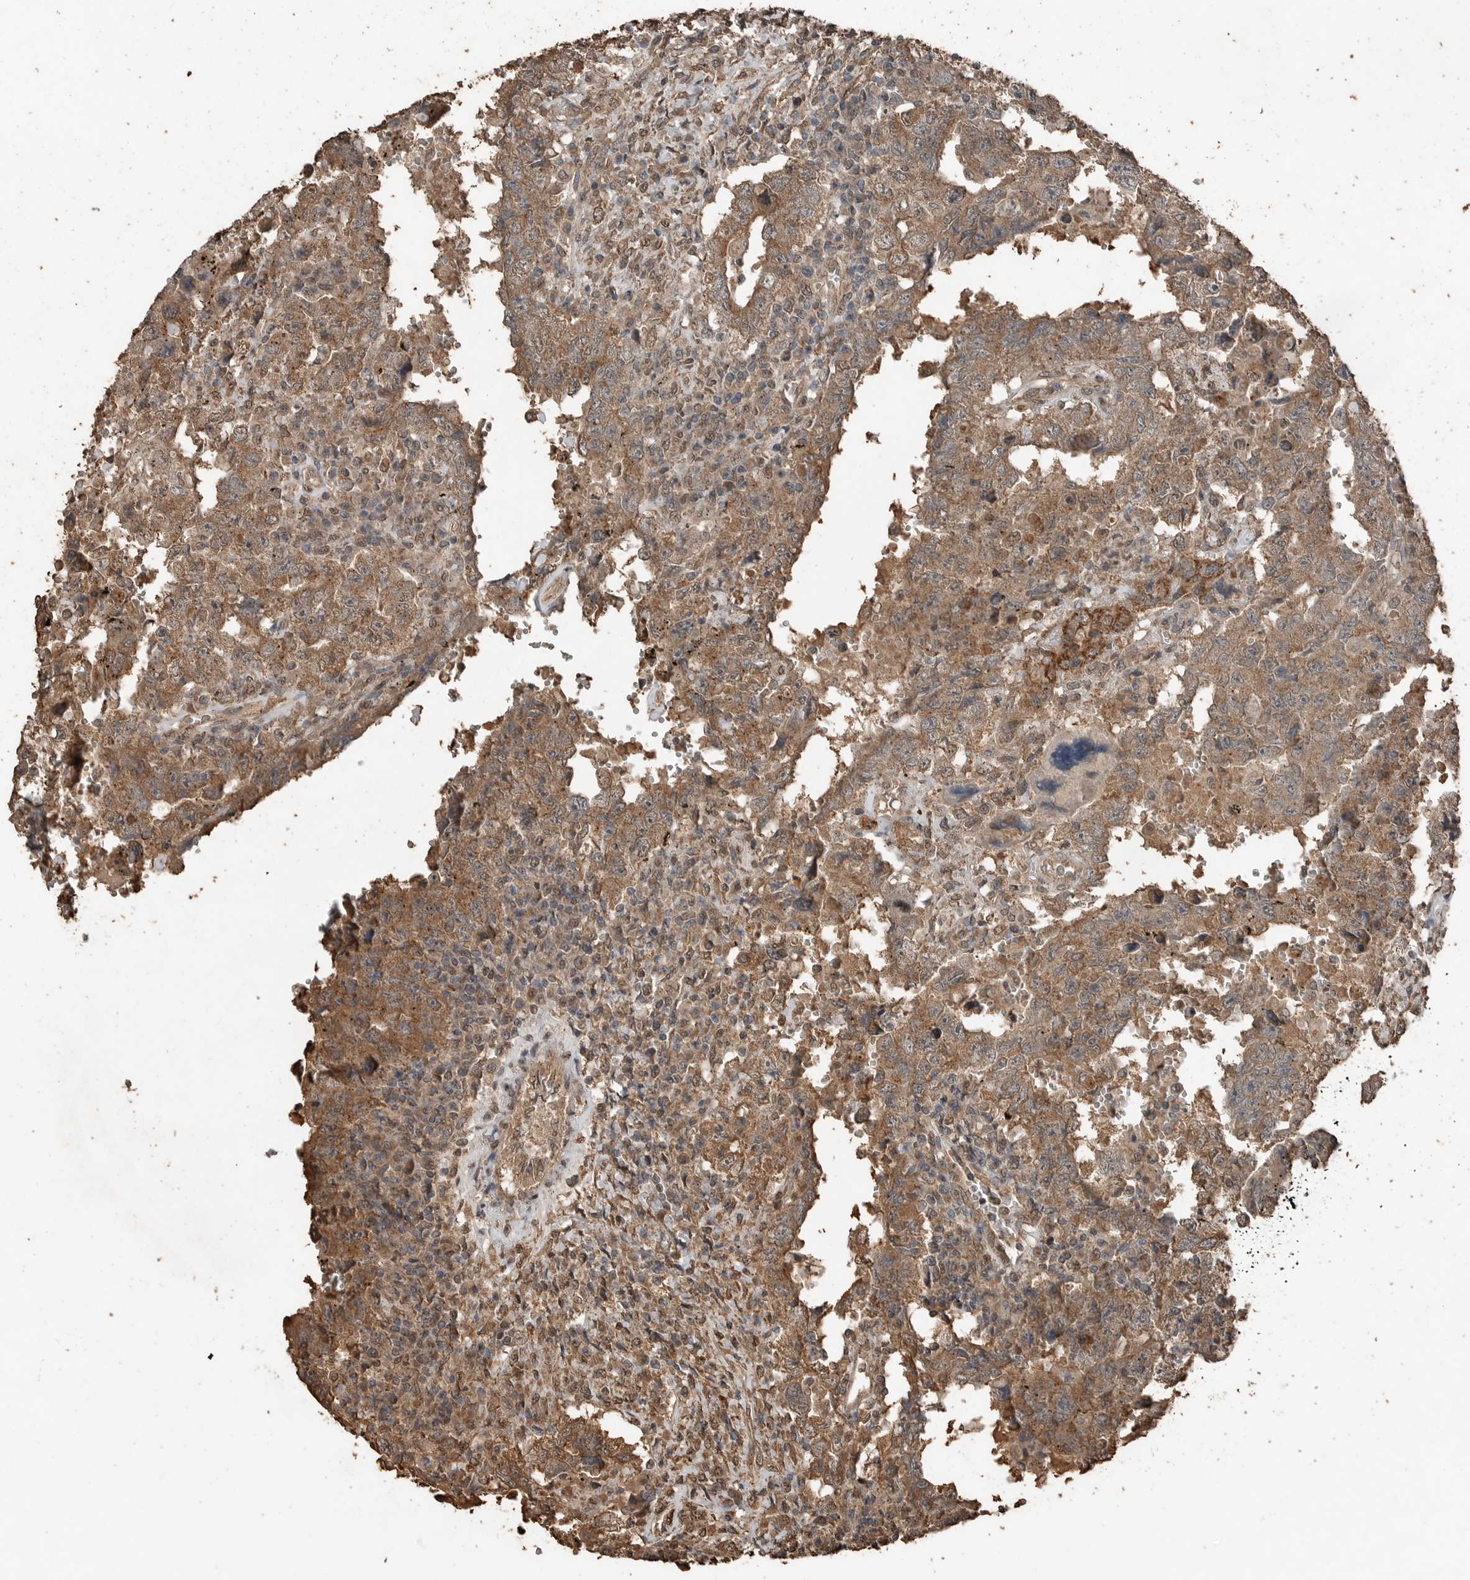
{"staining": {"intensity": "moderate", "quantity": ">75%", "location": "cytoplasmic/membranous"}, "tissue": "testis cancer", "cell_type": "Tumor cells", "image_type": "cancer", "snomed": [{"axis": "morphology", "description": "Carcinoma, Embryonal, NOS"}, {"axis": "topography", "description": "Testis"}], "caption": "Immunohistochemical staining of human testis cancer shows medium levels of moderate cytoplasmic/membranous expression in about >75% of tumor cells. The staining is performed using DAB (3,3'-diaminobenzidine) brown chromogen to label protein expression. The nuclei are counter-stained blue using hematoxylin.", "gene": "BLZF1", "patient": {"sex": "male", "age": 26}}